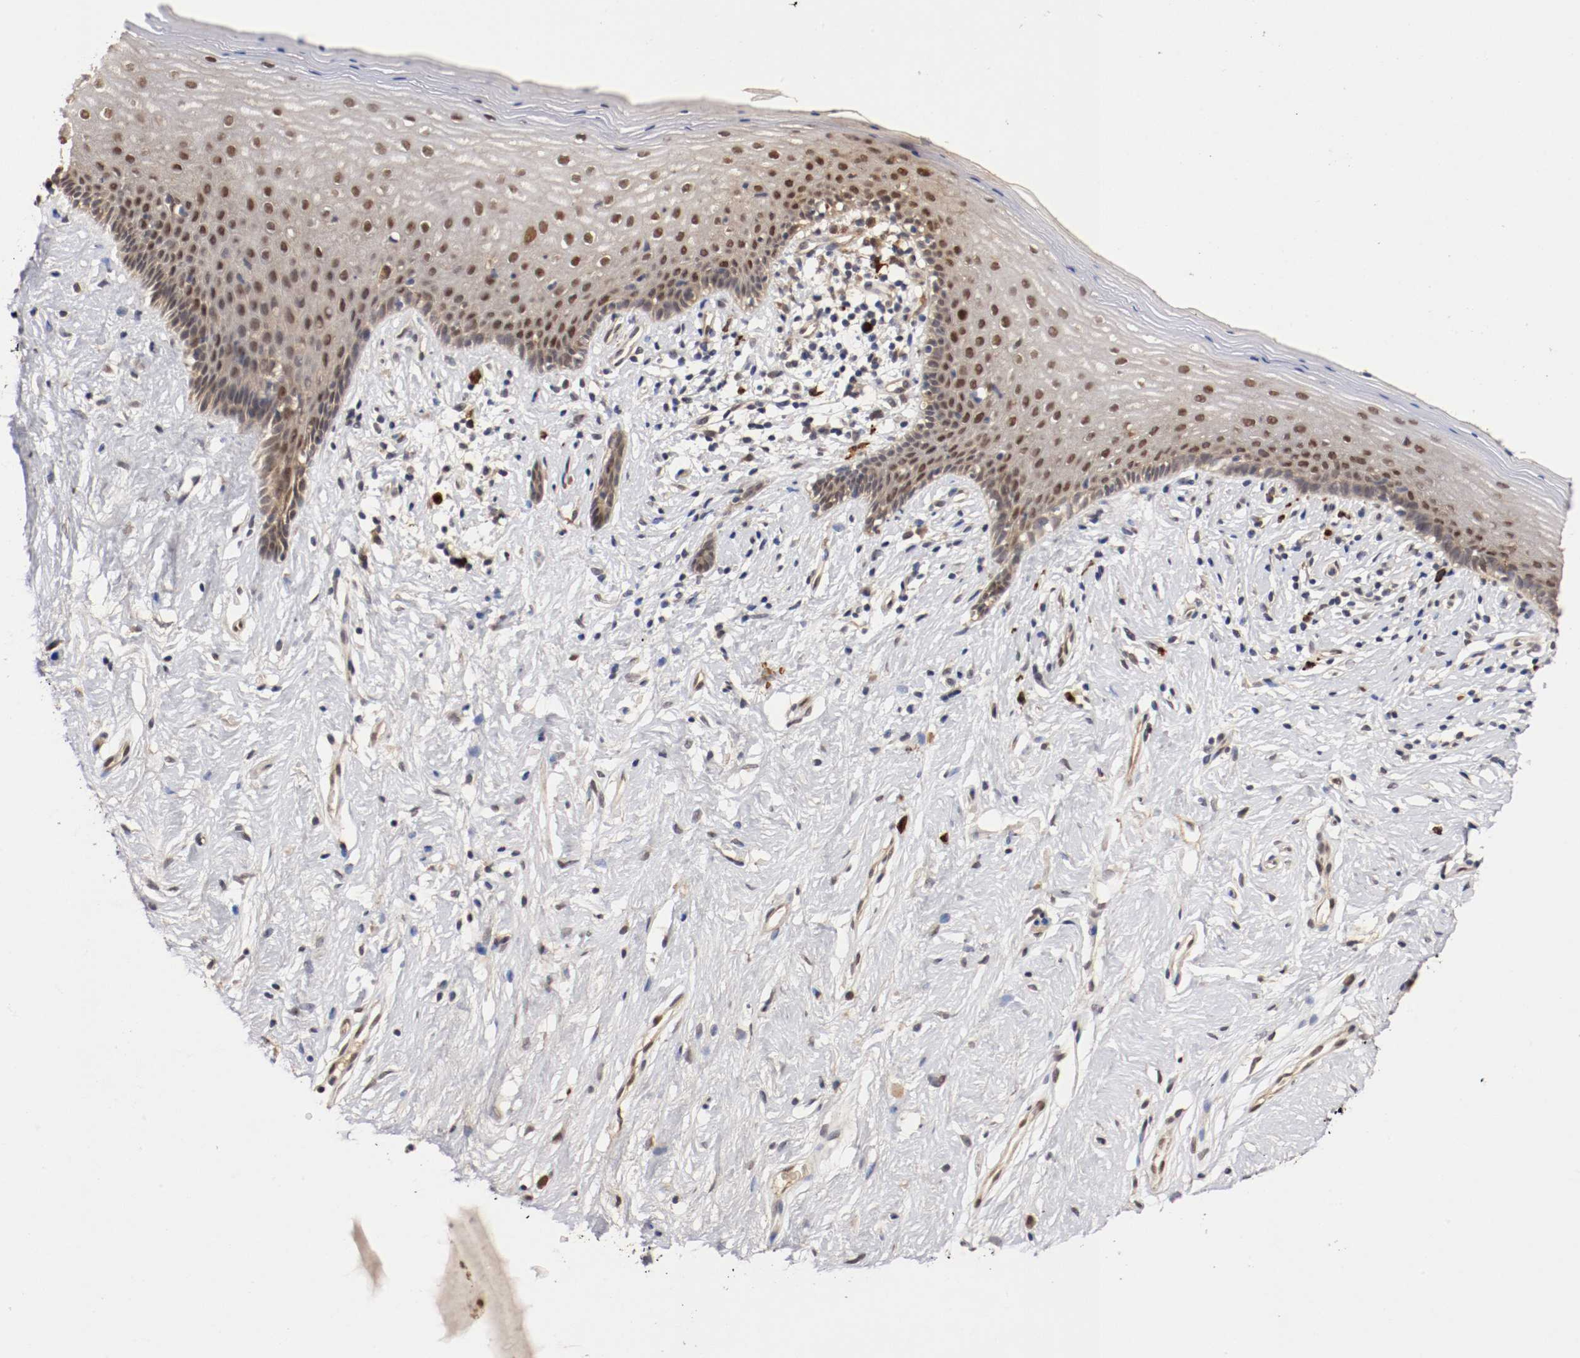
{"staining": {"intensity": "moderate", "quantity": ">75%", "location": "cytoplasmic/membranous,nuclear"}, "tissue": "vagina", "cell_type": "Squamous epithelial cells", "image_type": "normal", "snomed": [{"axis": "morphology", "description": "Normal tissue, NOS"}, {"axis": "topography", "description": "Vagina"}], "caption": "Brown immunohistochemical staining in benign human vagina displays moderate cytoplasmic/membranous,nuclear positivity in approximately >75% of squamous epithelial cells. (Stains: DAB in brown, nuclei in blue, Microscopy: brightfield microscopy at high magnification).", "gene": "DNMT3B", "patient": {"sex": "female", "age": 44}}